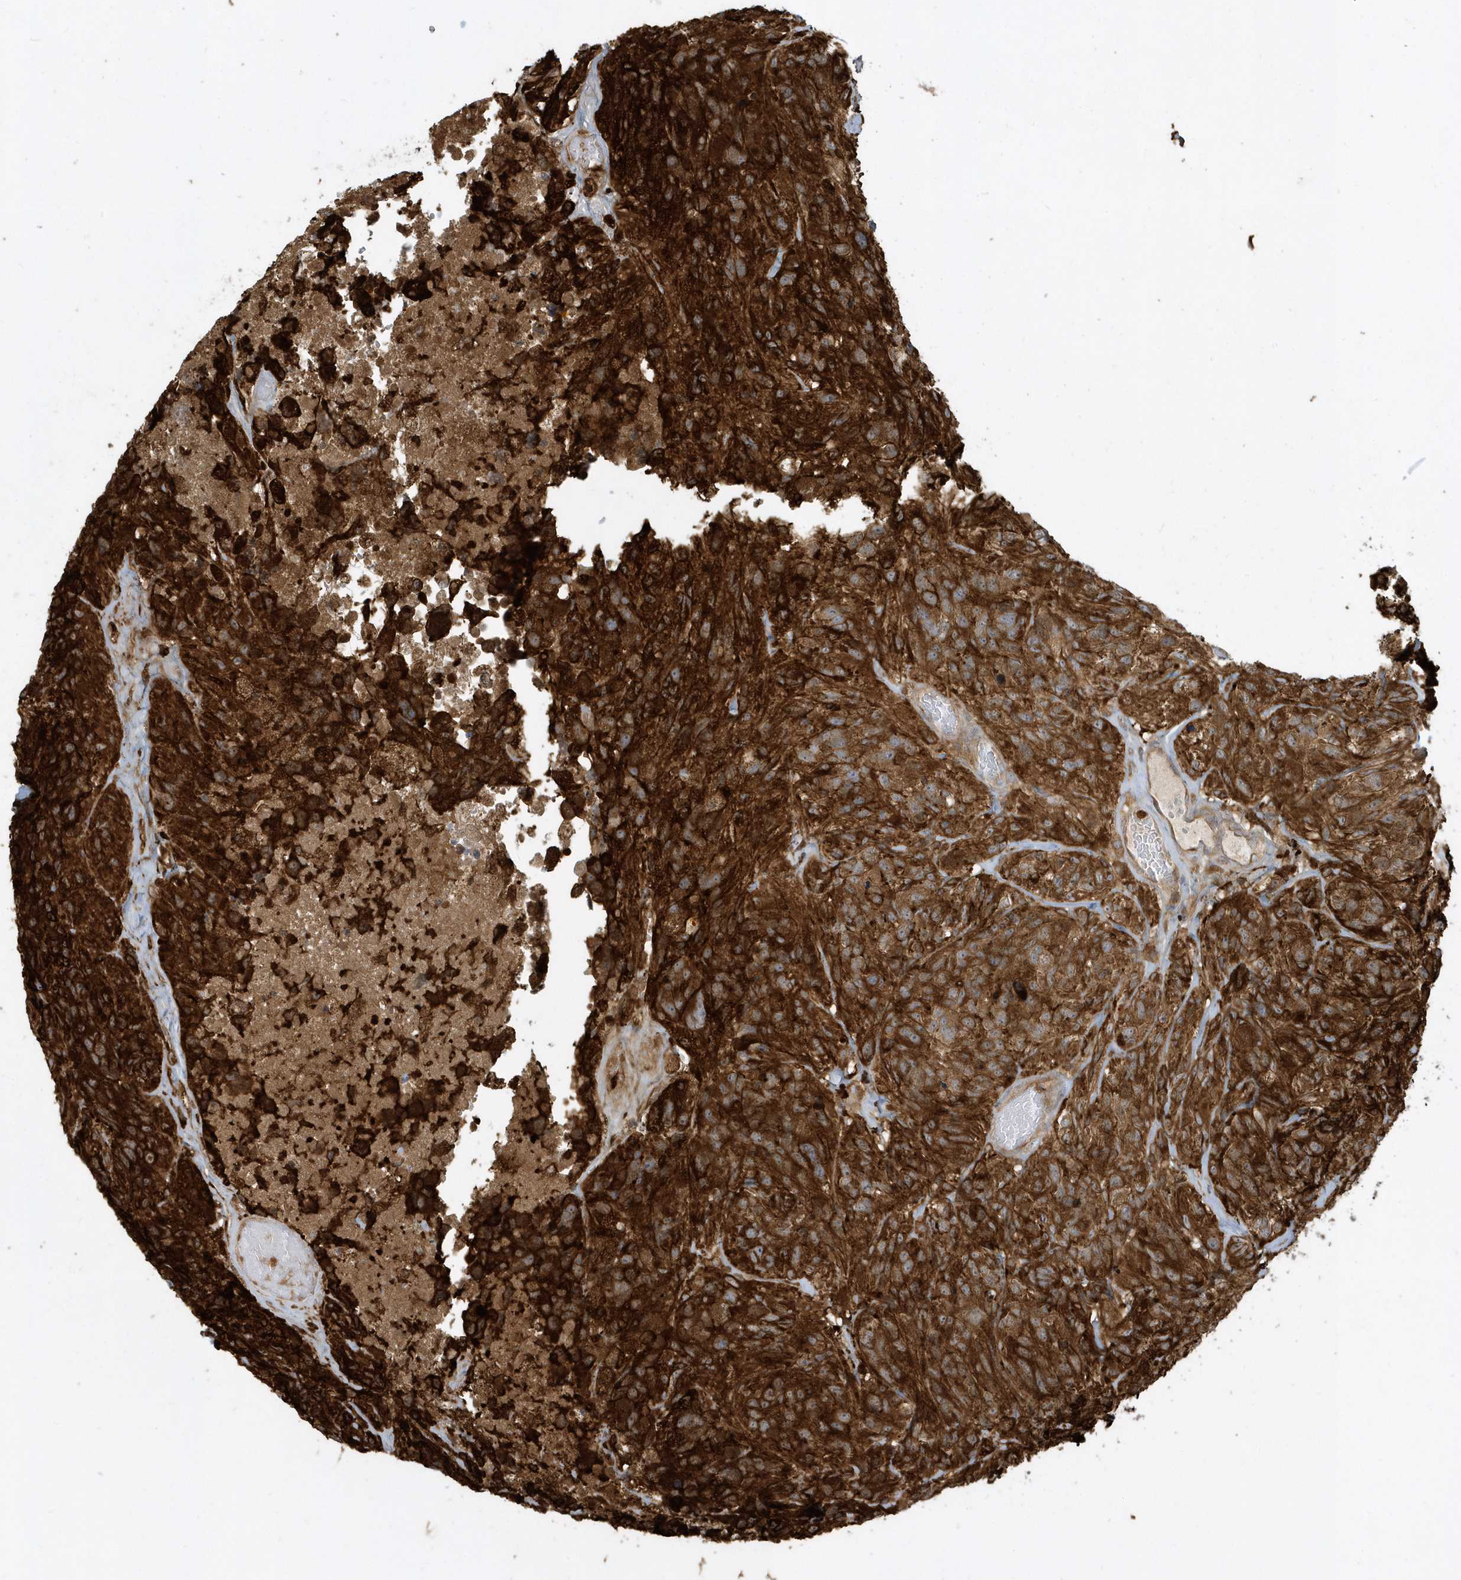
{"staining": {"intensity": "strong", "quantity": ">75%", "location": "cytoplasmic/membranous"}, "tissue": "glioma", "cell_type": "Tumor cells", "image_type": "cancer", "snomed": [{"axis": "morphology", "description": "Glioma, malignant, High grade"}, {"axis": "topography", "description": "Brain"}], "caption": "This is an image of immunohistochemistry (IHC) staining of glioma, which shows strong expression in the cytoplasmic/membranous of tumor cells.", "gene": "CLCN6", "patient": {"sex": "male", "age": 69}}